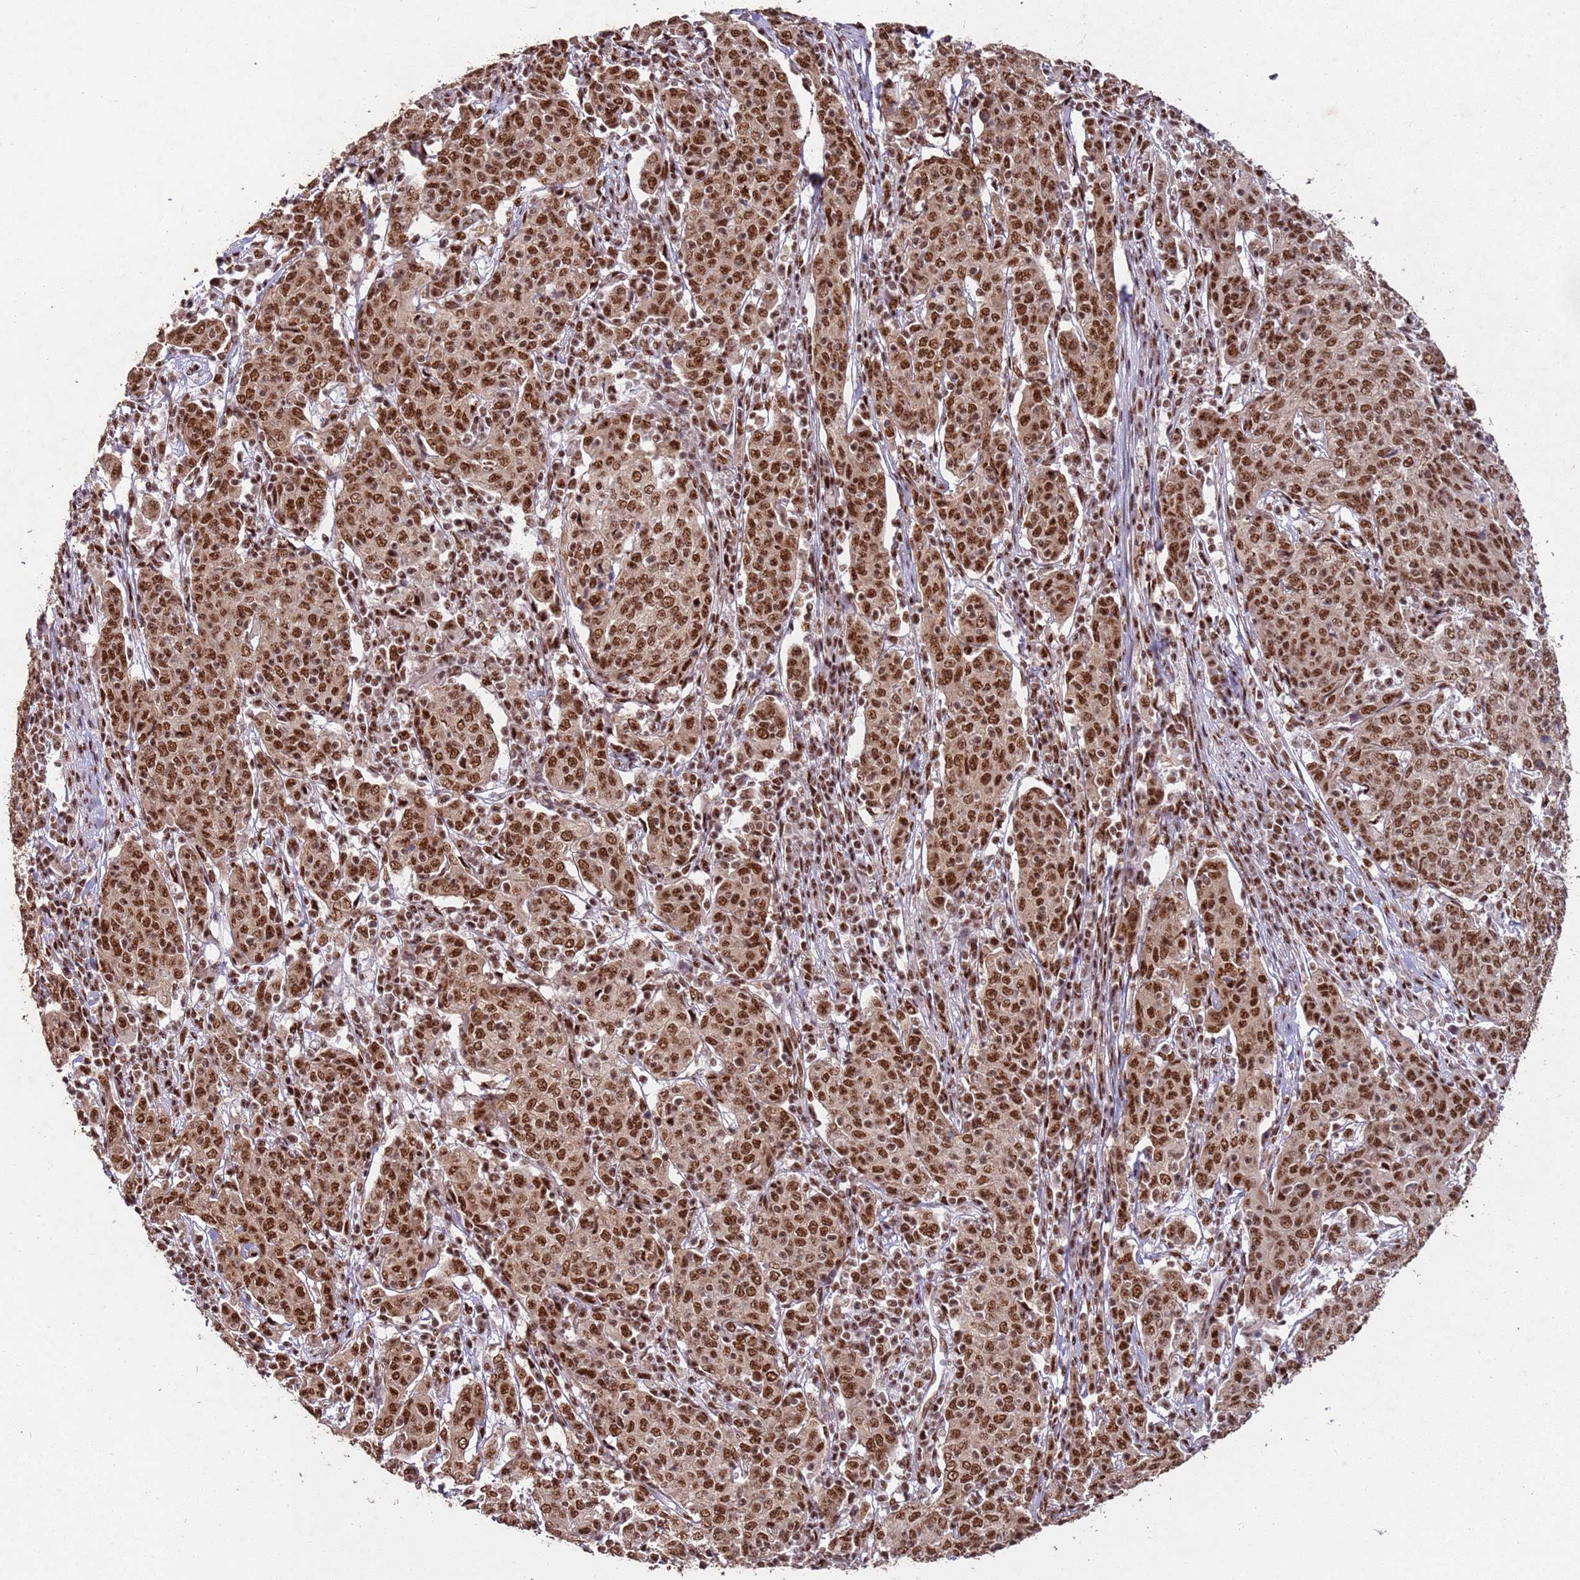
{"staining": {"intensity": "strong", "quantity": ">75%", "location": "nuclear"}, "tissue": "cervical cancer", "cell_type": "Tumor cells", "image_type": "cancer", "snomed": [{"axis": "morphology", "description": "Squamous cell carcinoma, NOS"}, {"axis": "topography", "description": "Cervix"}], "caption": "Squamous cell carcinoma (cervical) stained with immunohistochemistry demonstrates strong nuclear staining in about >75% of tumor cells.", "gene": "ESF1", "patient": {"sex": "female", "age": 67}}